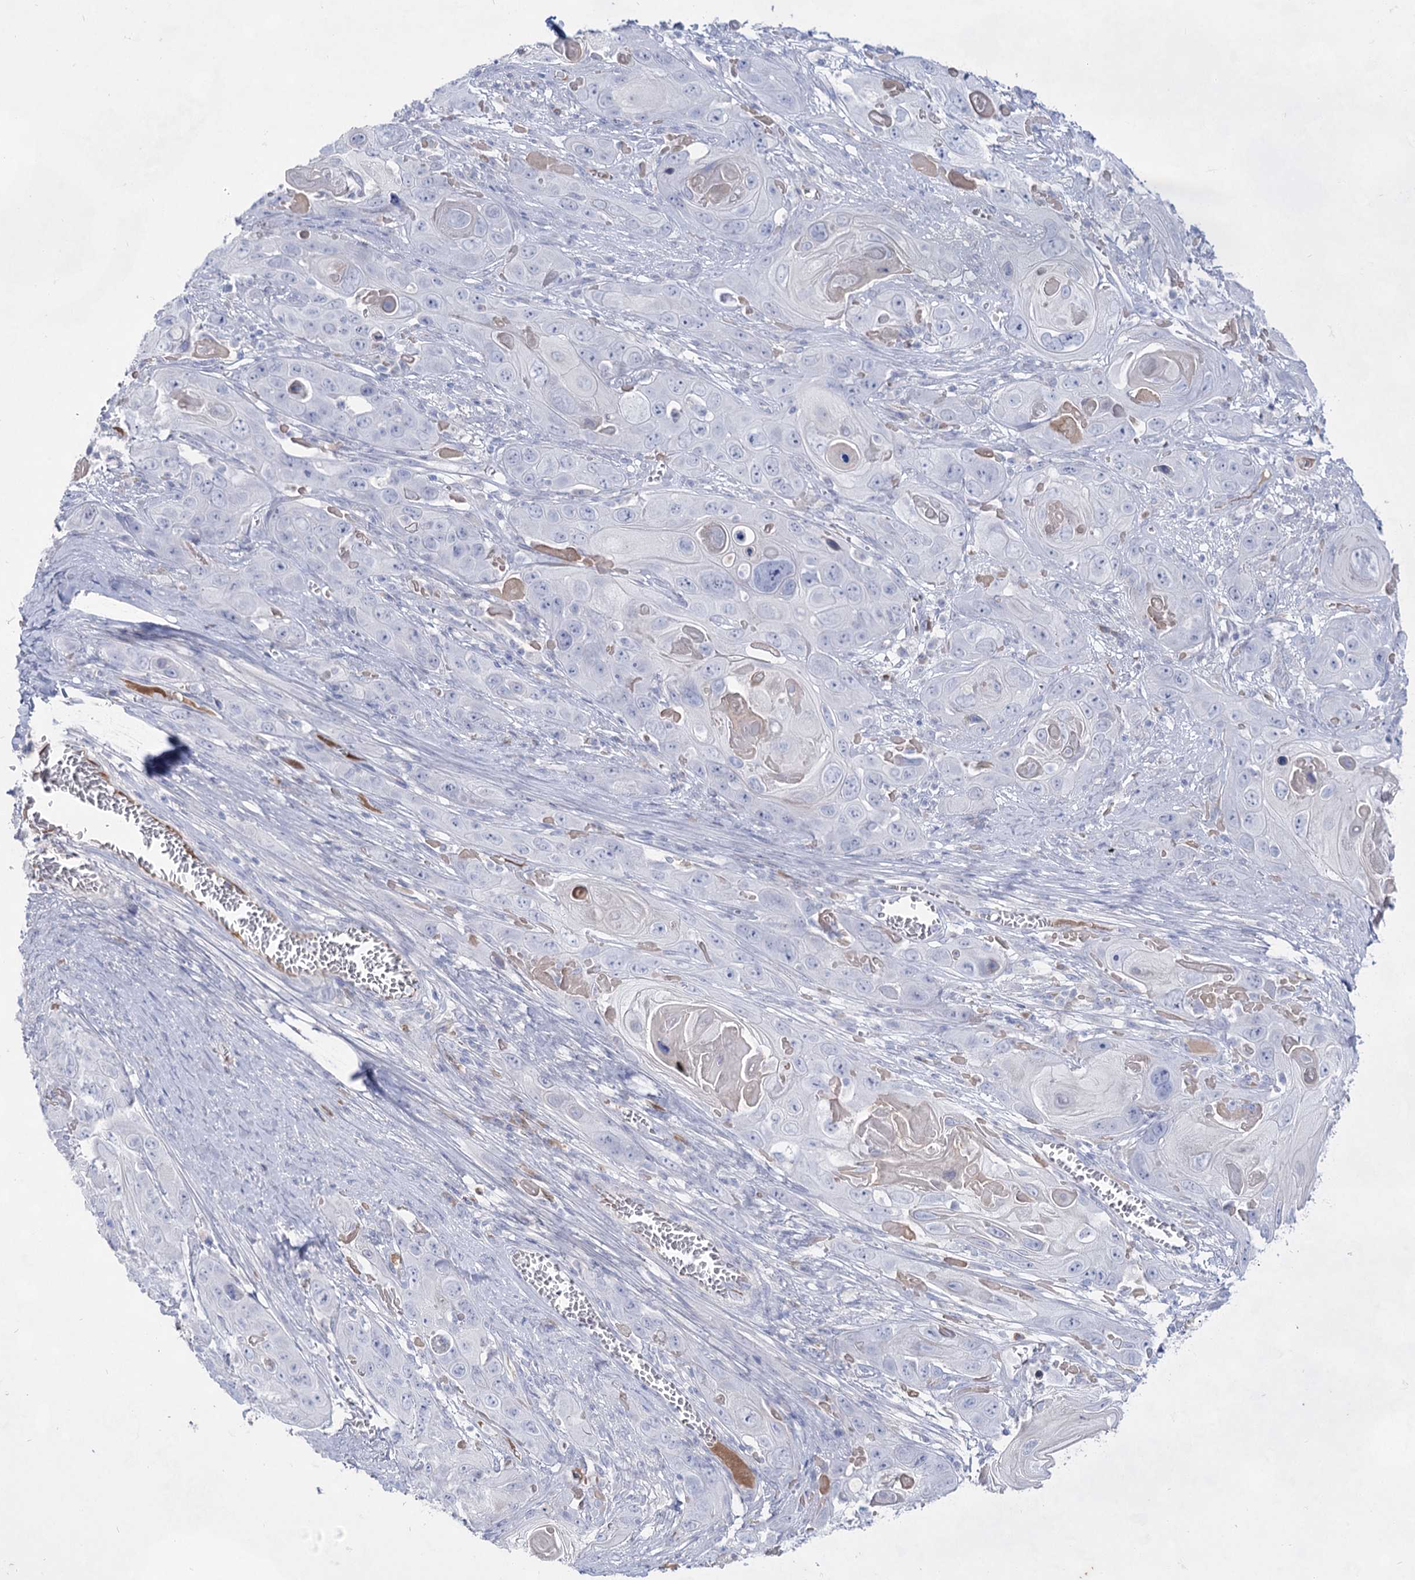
{"staining": {"intensity": "negative", "quantity": "none", "location": "none"}, "tissue": "skin cancer", "cell_type": "Tumor cells", "image_type": "cancer", "snomed": [{"axis": "morphology", "description": "Squamous cell carcinoma, NOS"}, {"axis": "topography", "description": "Skin"}], "caption": "Skin squamous cell carcinoma was stained to show a protein in brown. There is no significant expression in tumor cells. The staining is performed using DAB brown chromogen with nuclei counter-stained in using hematoxylin.", "gene": "ACRV1", "patient": {"sex": "male", "age": 55}}